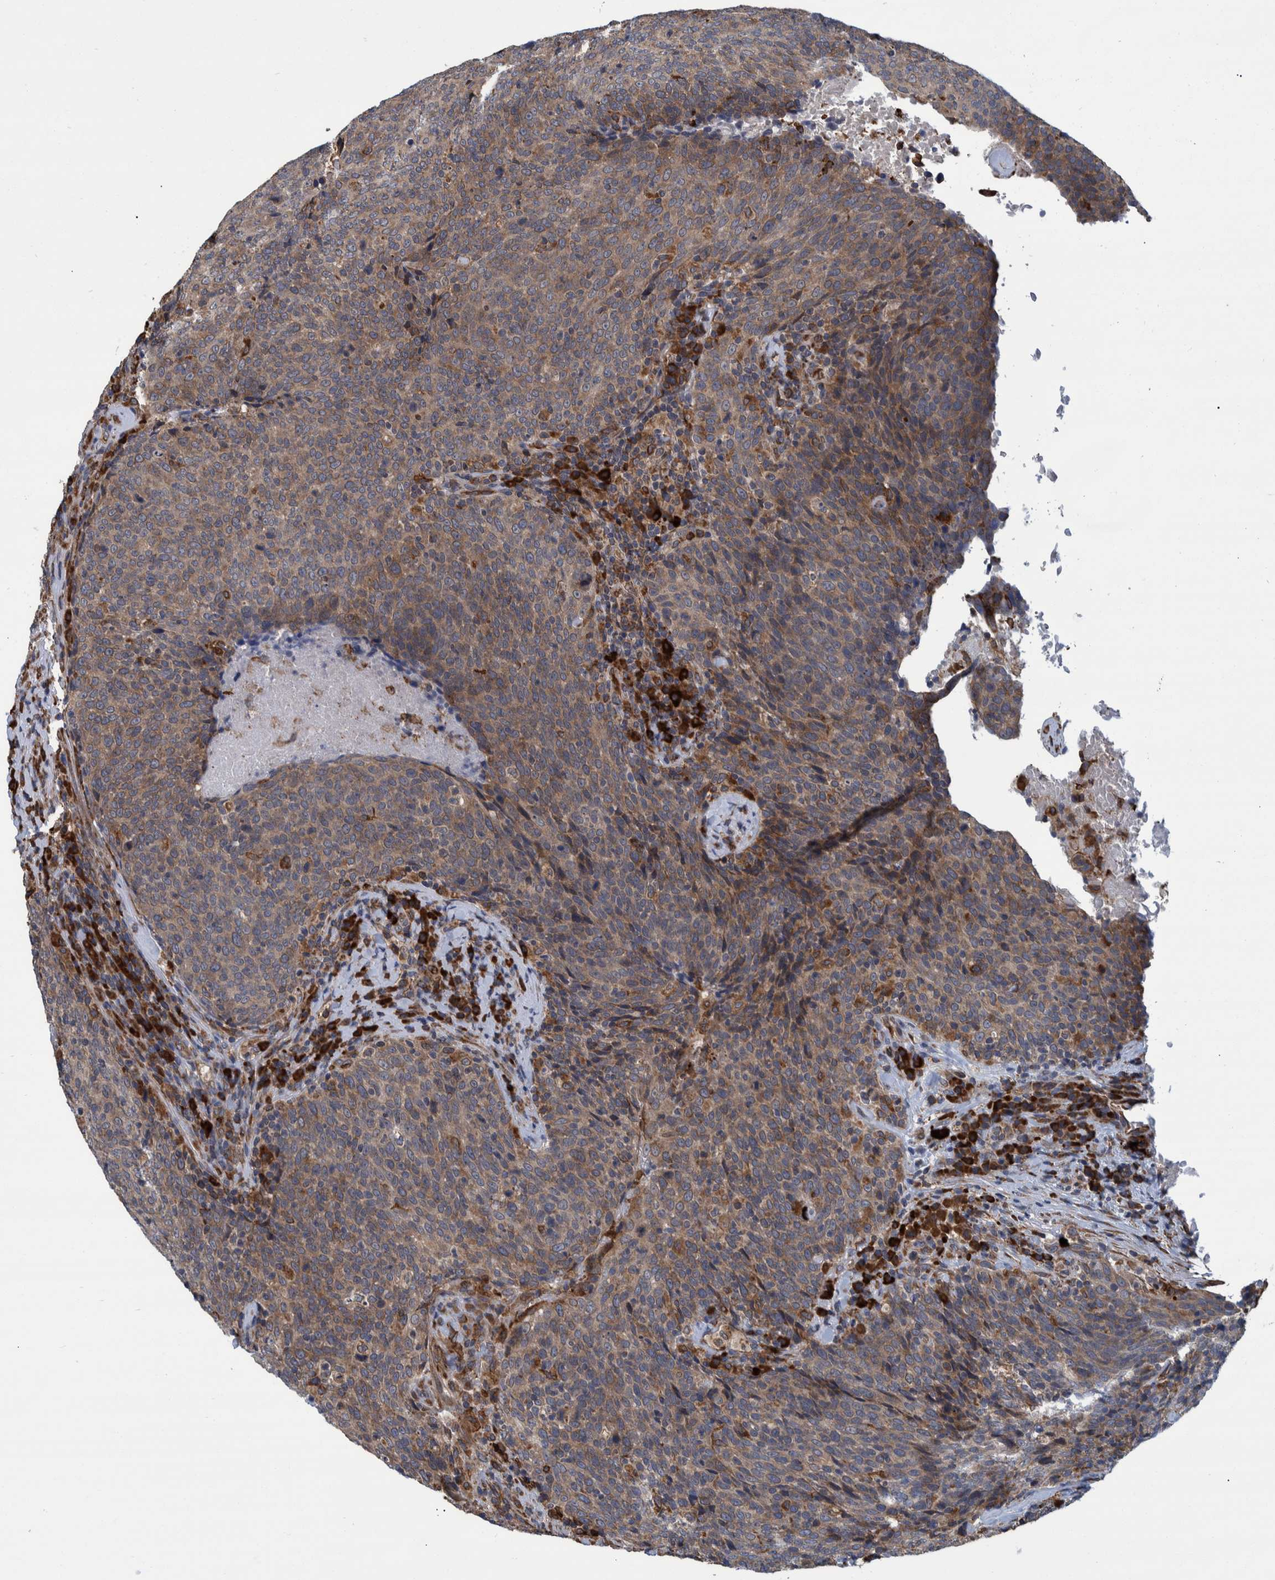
{"staining": {"intensity": "moderate", "quantity": "25%-75%", "location": "cytoplasmic/membranous"}, "tissue": "head and neck cancer", "cell_type": "Tumor cells", "image_type": "cancer", "snomed": [{"axis": "morphology", "description": "Squamous cell carcinoma, NOS"}, {"axis": "morphology", "description": "Squamous cell carcinoma, metastatic, NOS"}, {"axis": "topography", "description": "Lymph node"}, {"axis": "topography", "description": "Head-Neck"}], "caption": "Head and neck cancer (metastatic squamous cell carcinoma) tissue reveals moderate cytoplasmic/membranous staining in about 25%-75% of tumor cells, visualized by immunohistochemistry.", "gene": "SPAG5", "patient": {"sex": "male", "age": 62}}